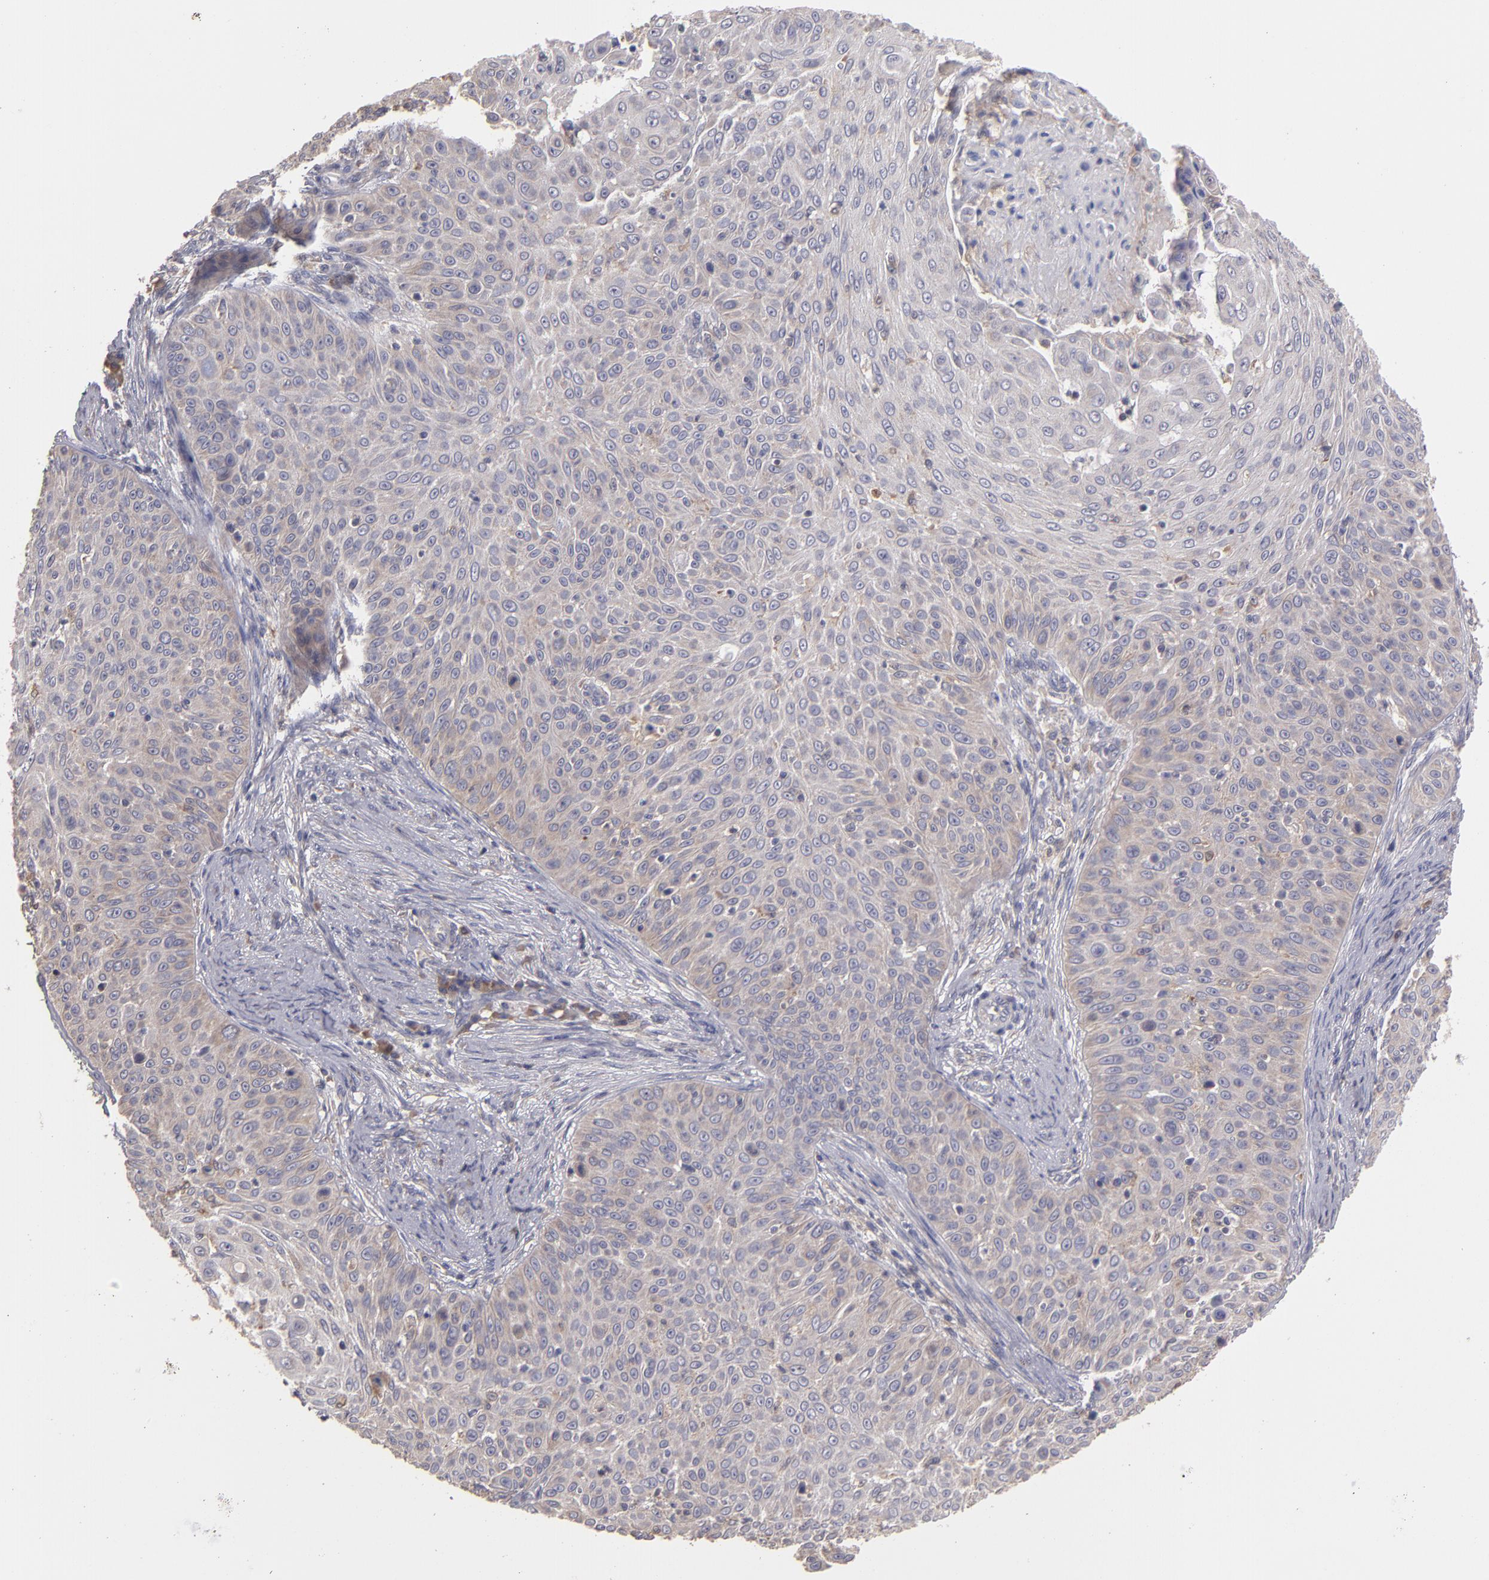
{"staining": {"intensity": "weak", "quantity": ">75%", "location": "cytoplasmic/membranous"}, "tissue": "skin cancer", "cell_type": "Tumor cells", "image_type": "cancer", "snomed": [{"axis": "morphology", "description": "Squamous cell carcinoma, NOS"}, {"axis": "topography", "description": "Skin"}], "caption": "Brown immunohistochemical staining in human squamous cell carcinoma (skin) shows weak cytoplasmic/membranous expression in about >75% of tumor cells.", "gene": "MTHFD1", "patient": {"sex": "male", "age": 82}}